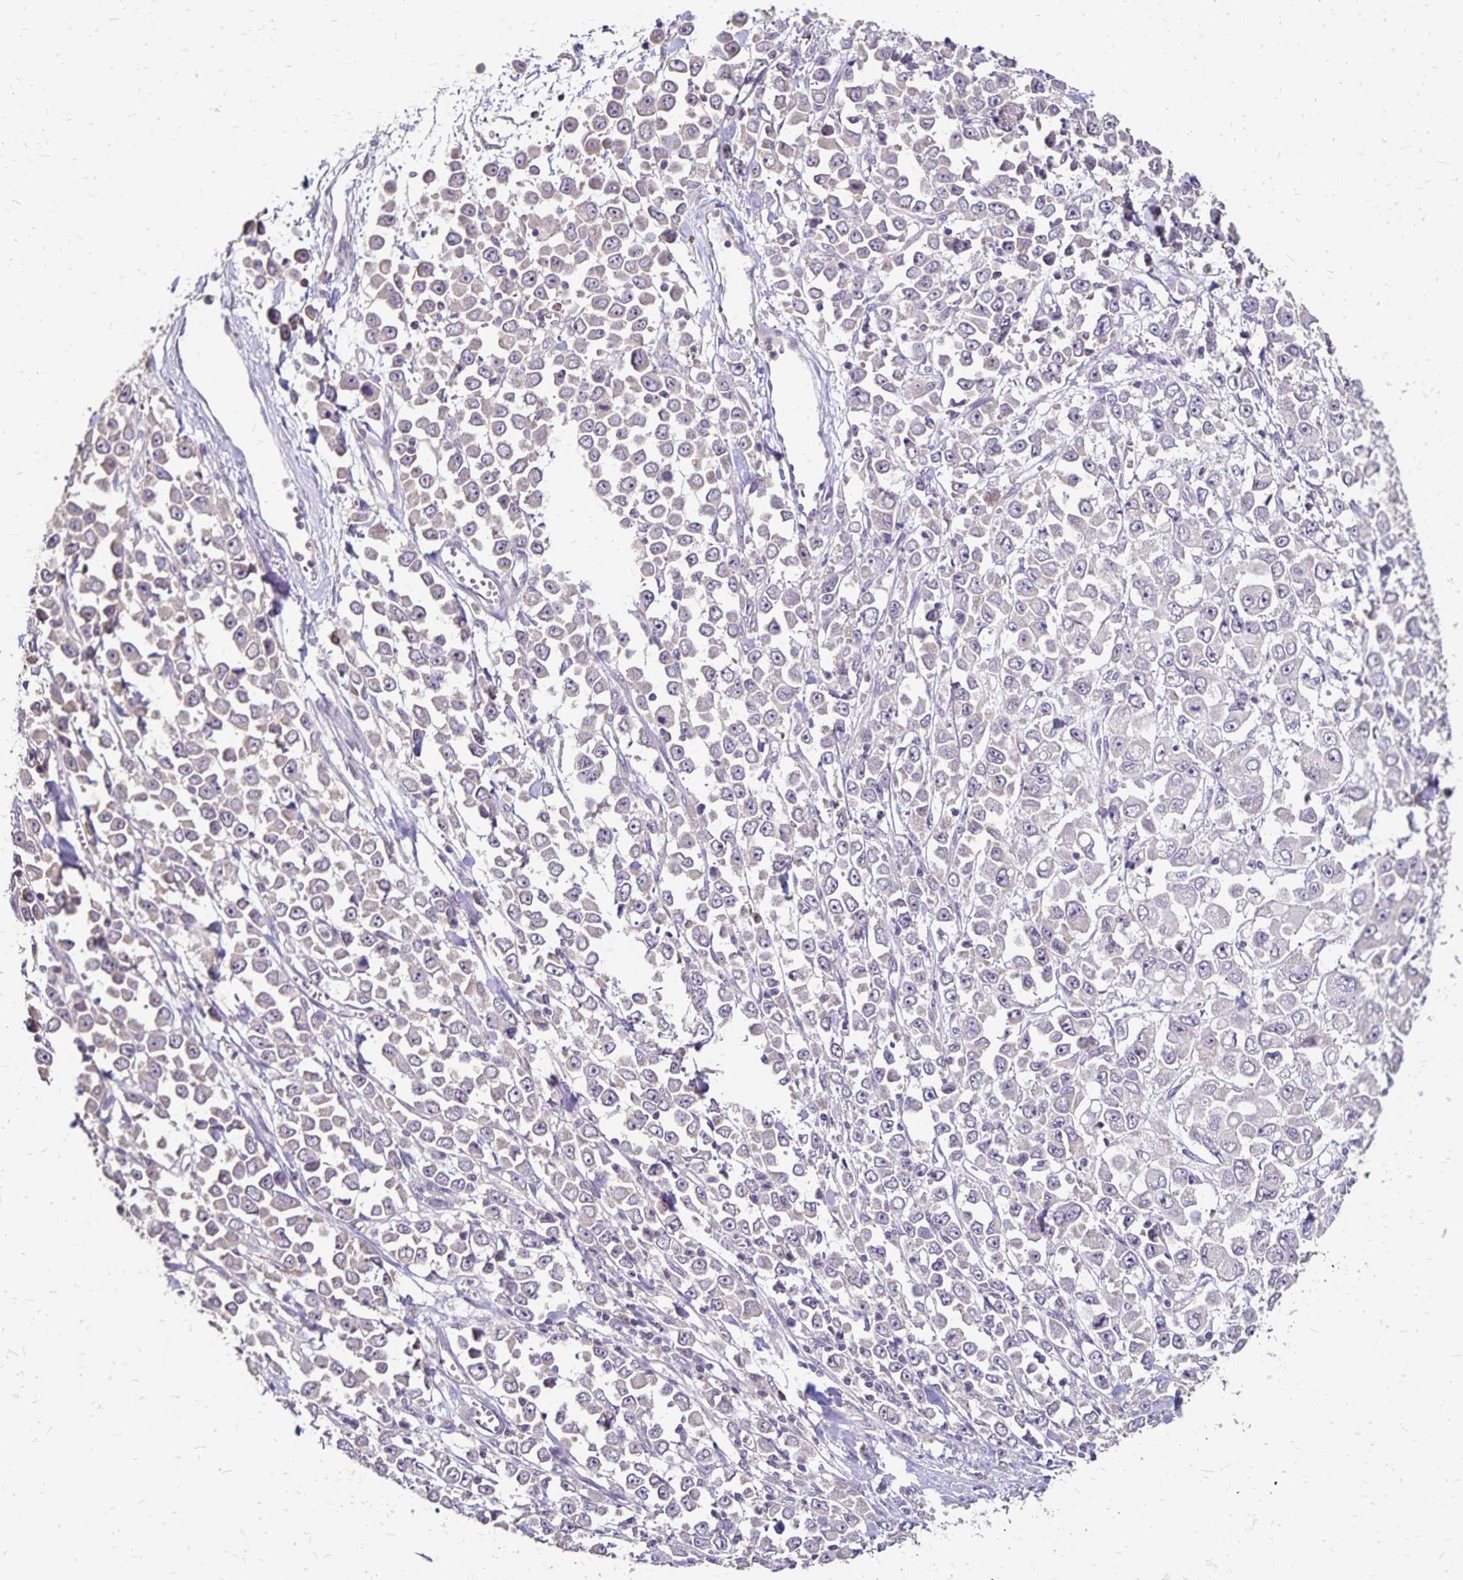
{"staining": {"intensity": "negative", "quantity": "none", "location": "none"}, "tissue": "stomach cancer", "cell_type": "Tumor cells", "image_type": "cancer", "snomed": [{"axis": "morphology", "description": "Adenocarcinoma, NOS"}, {"axis": "topography", "description": "Stomach, upper"}], "caption": "Tumor cells show no significant expression in stomach cancer.", "gene": "EMC10", "patient": {"sex": "male", "age": 70}}